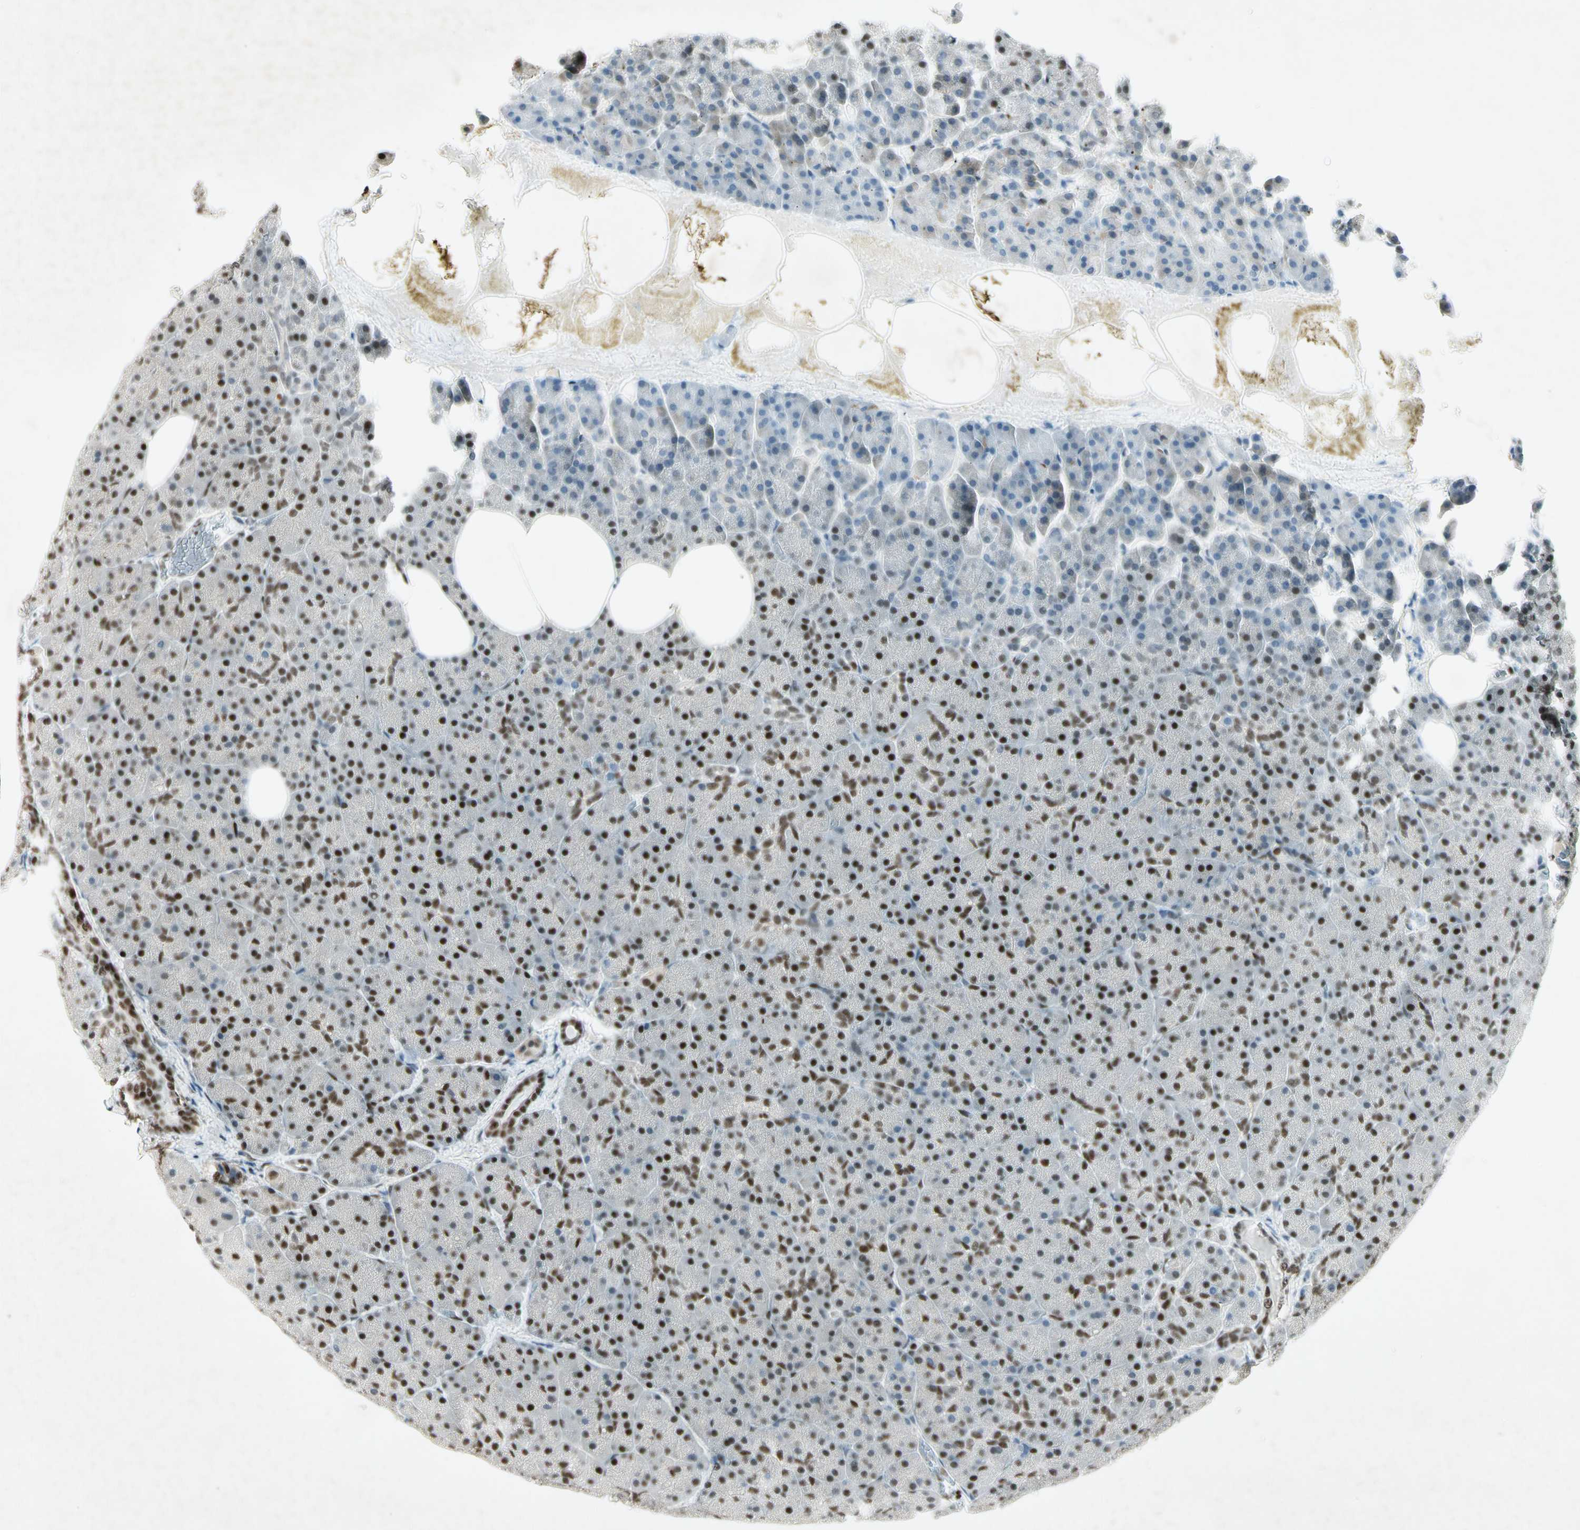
{"staining": {"intensity": "strong", "quantity": ">75%", "location": "nuclear"}, "tissue": "pancreas", "cell_type": "Exocrine glandular cells", "image_type": "normal", "snomed": [{"axis": "morphology", "description": "Normal tissue, NOS"}, {"axis": "topography", "description": "Pancreas"}], "caption": "Exocrine glandular cells reveal strong nuclear positivity in about >75% of cells in normal pancreas.", "gene": "RNF43", "patient": {"sex": "female", "age": 35}}